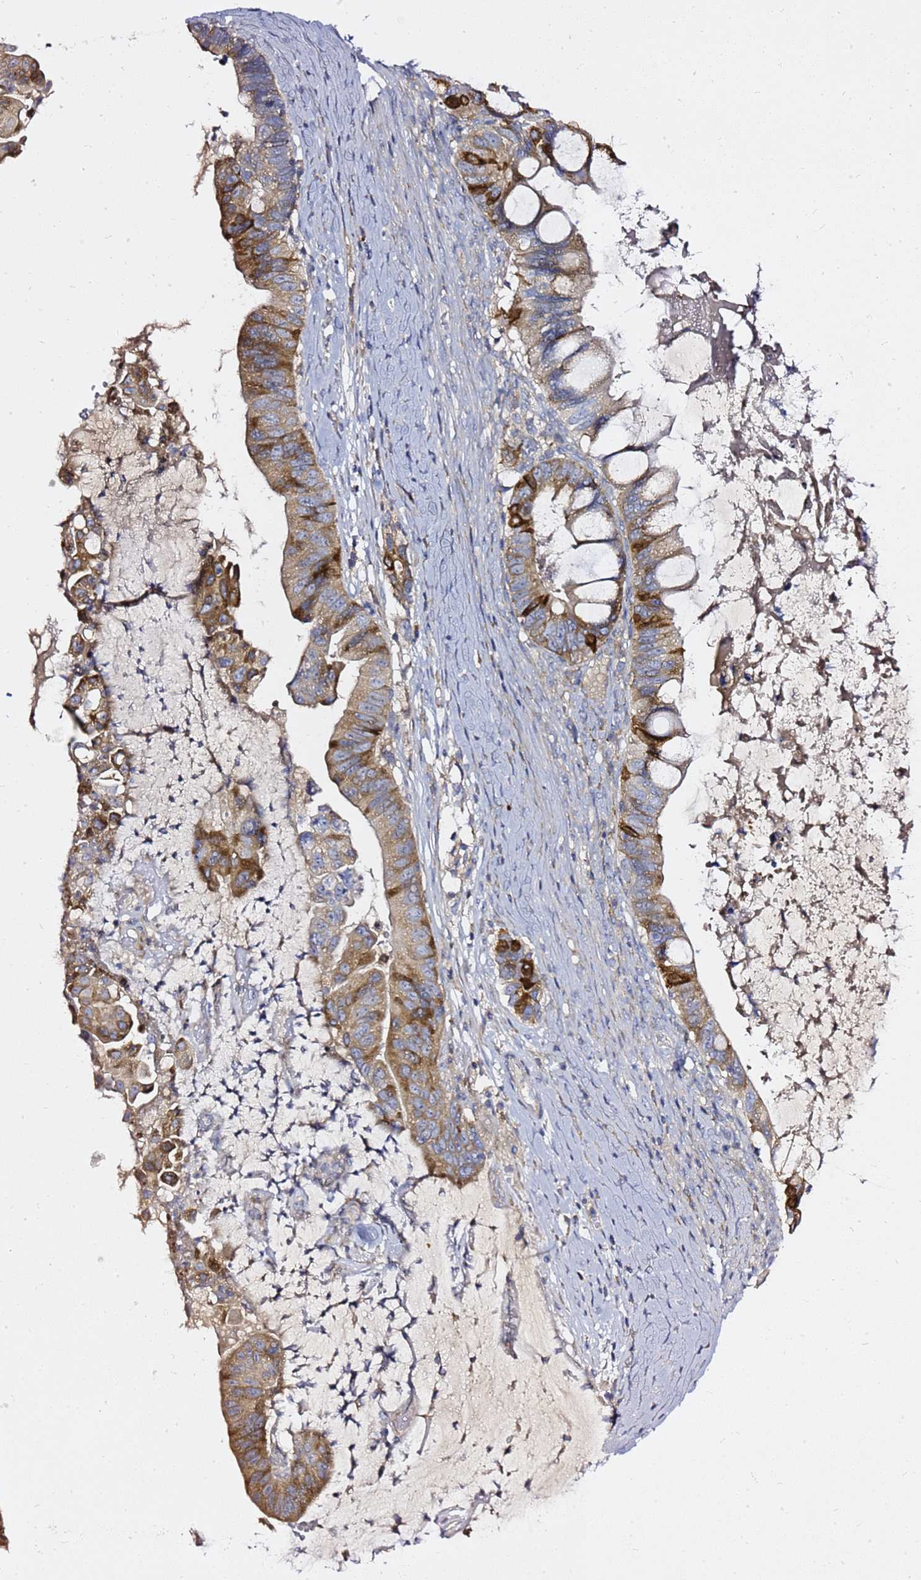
{"staining": {"intensity": "moderate", "quantity": ">75%", "location": "cytoplasmic/membranous"}, "tissue": "ovarian cancer", "cell_type": "Tumor cells", "image_type": "cancer", "snomed": [{"axis": "morphology", "description": "Cystadenocarcinoma, mucinous, NOS"}, {"axis": "topography", "description": "Ovary"}], "caption": "Tumor cells demonstrate moderate cytoplasmic/membranous staining in about >75% of cells in ovarian cancer (mucinous cystadenocarcinoma).", "gene": "MON1B", "patient": {"sex": "female", "age": 61}}